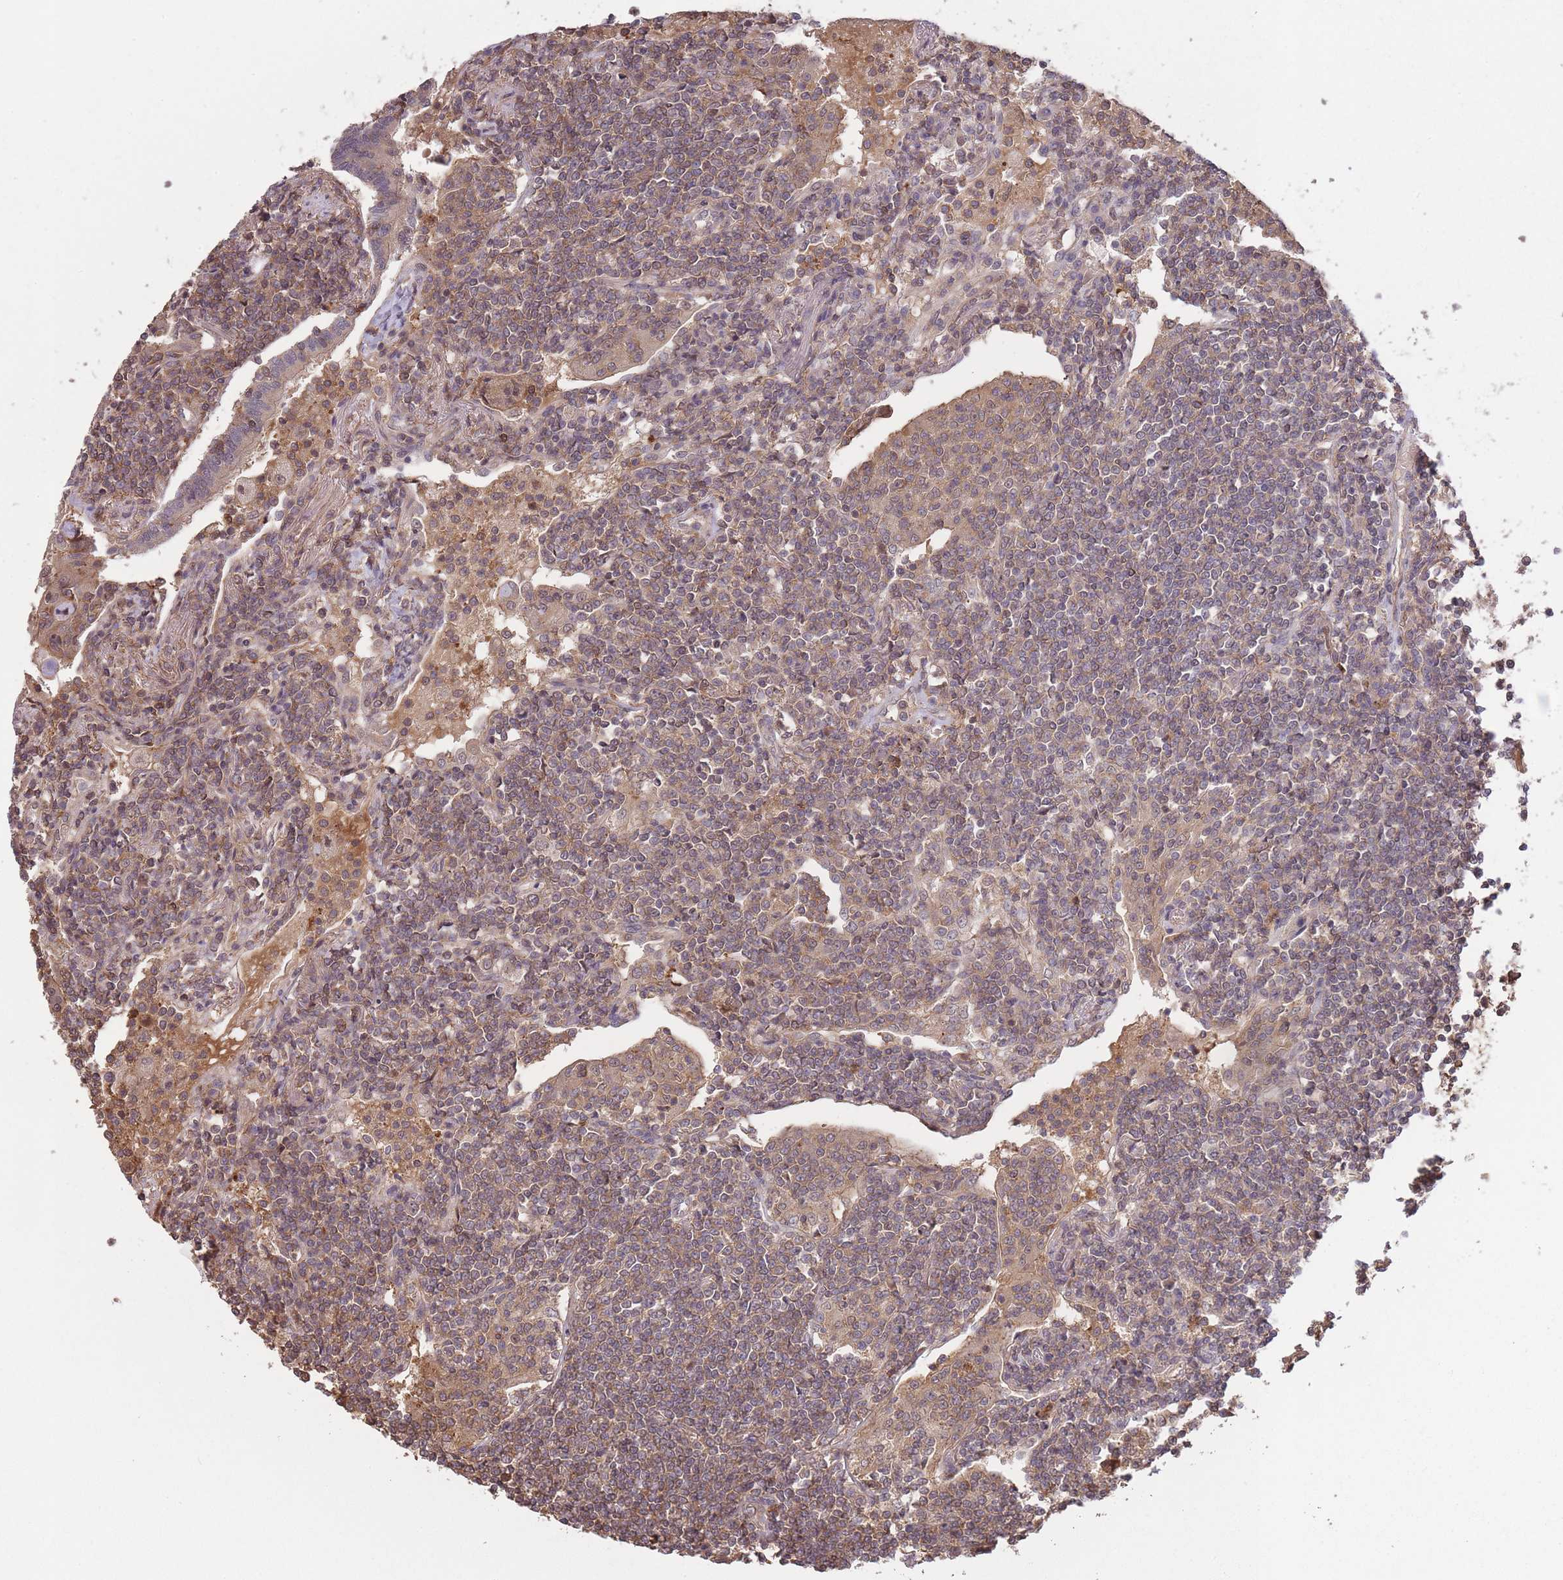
{"staining": {"intensity": "weak", "quantity": ">75%", "location": "cytoplasmic/membranous"}, "tissue": "lymphoma", "cell_type": "Tumor cells", "image_type": "cancer", "snomed": [{"axis": "morphology", "description": "Malignant lymphoma, non-Hodgkin's type, Low grade"}, {"axis": "topography", "description": "Lung"}], "caption": "Immunohistochemical staining of malignant lymphoma, non-Hodgkin's type (low-grade) reveals weak cytoplasmic/membranous protein expression in approximately >75% of tumor cells.", "gene": "ZNF304", "patient": {"sex": "female", "age": 71}}